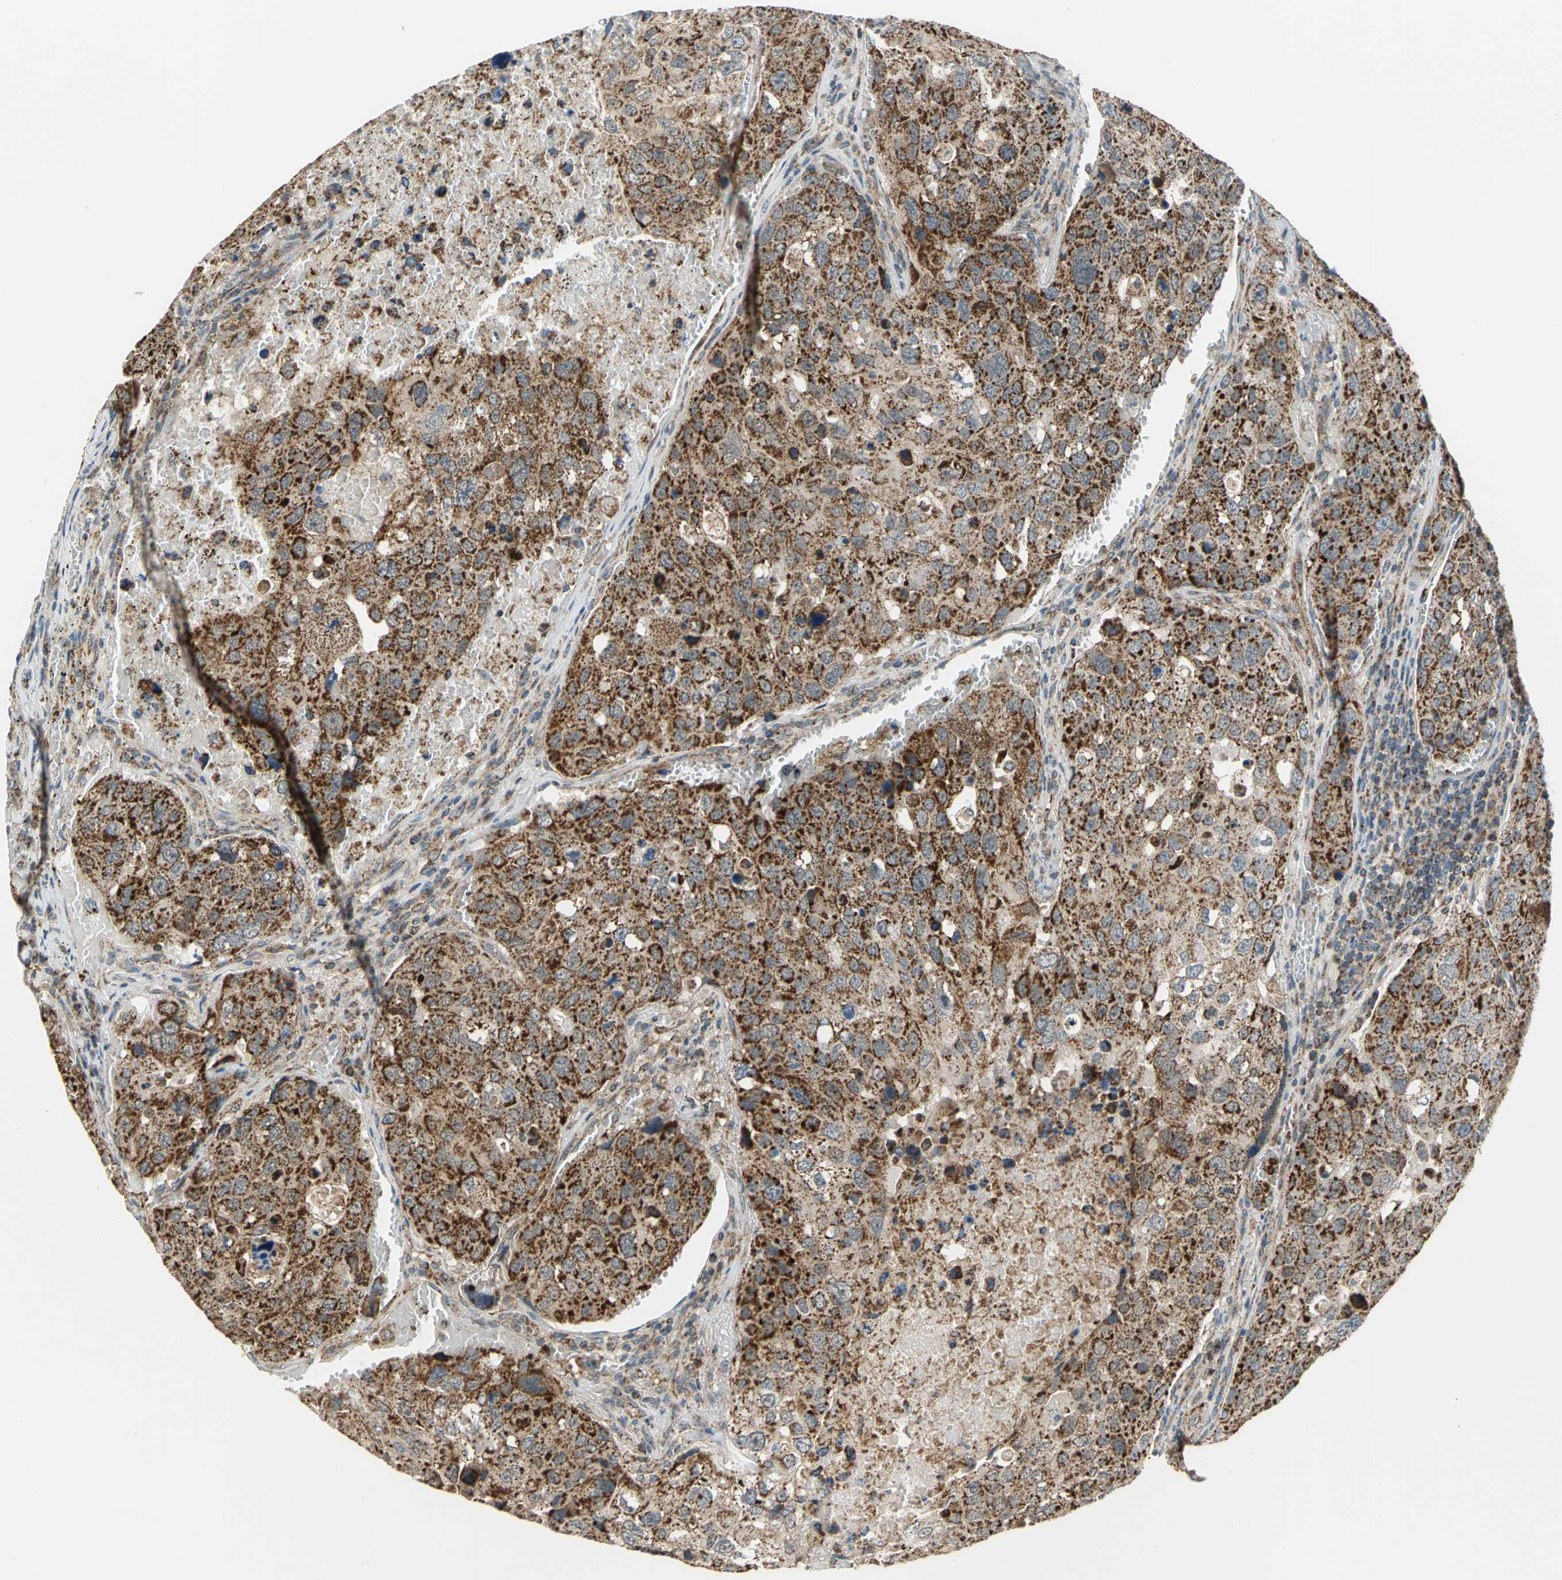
{"staining": {"intensity": "strong", "quantity": ">75%", "location": "cytoplasmic/membranous"}, "tissue": "urothelial cancer", "cell_type": "Tumor cells", "image_type": "cancer", "snomed": [{"axis": "morphology", "description": "Urothelial carcinoma, High grade"}, {"axis": "topography", "description": "Lymph node"}, {"axis": "topography", "description": "Urinary bladder"}], "caption": "Approximately >75% of tumor cells in urothelial cancer exhibit strong cytoplasmic/membranous protein positivity as visualized by brown immunohistochemical staining.", "gene": "MRPS22", "patient": {"sex": "male", "age": 51}}